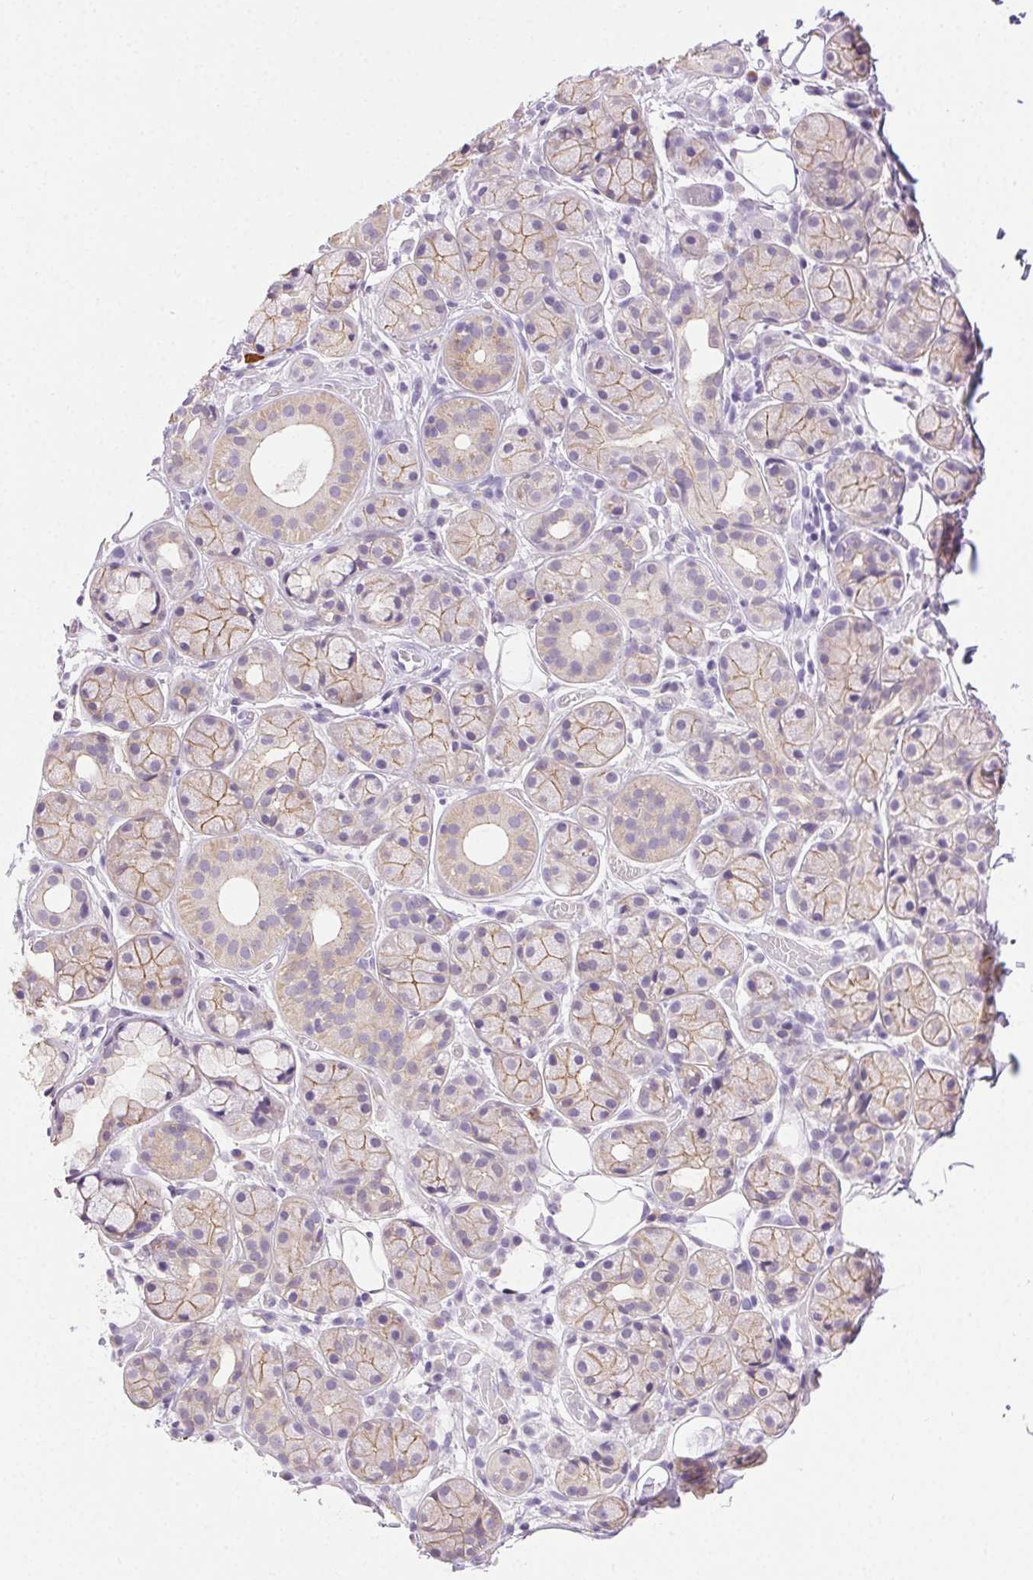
{"staining": {"intensity": "weak", "quantity": "25%-75%", "location": "cytoplasmic/membranous"}, "tissue": "salivary gland", "cell_type": "Glandular cells", "image_type": "normal", "snomed": [{"axis": "morphology", "description": "Normal tissue, NOS"}, {"axis": "topography", "description": "Salivary gland"}, {"axis": "topography", "description": "Peripheral nerve tissue"}], "caption": "A high-resolution image shows immunohistochemistry (IHC) staining of unremarkable salivary gland, which demonstrates weak cytoplasmic/membranous expression in approximately 25%-75% of glandular cells.", "gene": "CLDN10", "patient": {"sex": "male", "age": 71}}